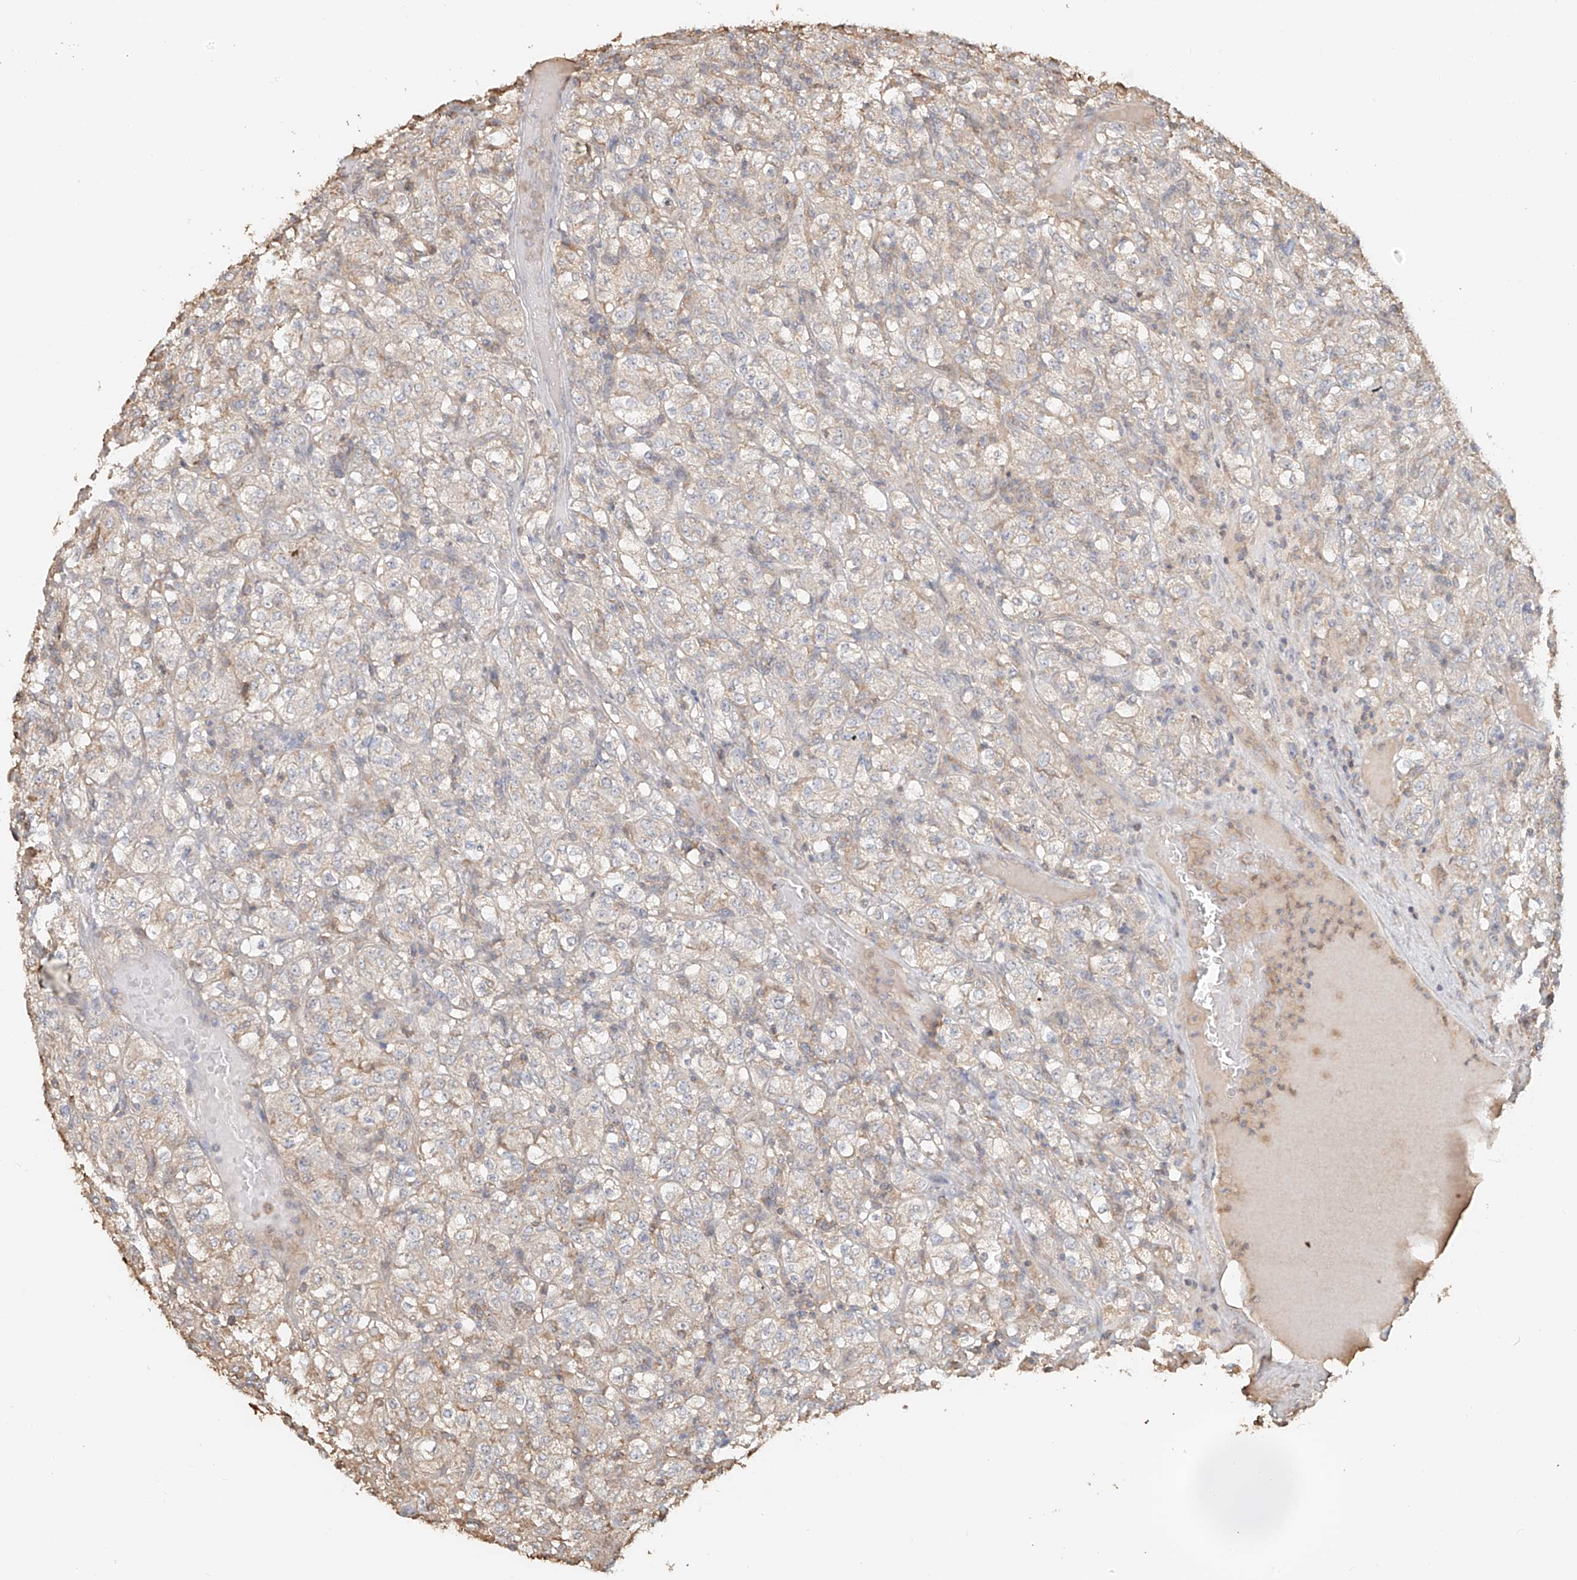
{"staining": {"intensity": "negative", "quantity": "none", "location": "none"}, "tissue": "renal cancer", "cell_type": "Tumor cells", "image_type": "cancer", "snomed": [{"axis": "morphology", "description": "Normal tissue, NOS"}, {"axis": "morphology", "description": "Adenocarcinoma, NOS"}, {"axis": "topography", "description": "Kidney"}], "caption": "Tumor cells show no significant protein expression in renal cancer (adenocarcinoma).", "gene": "NPHS1", "patient": {"sex": "female", "age": 72}}